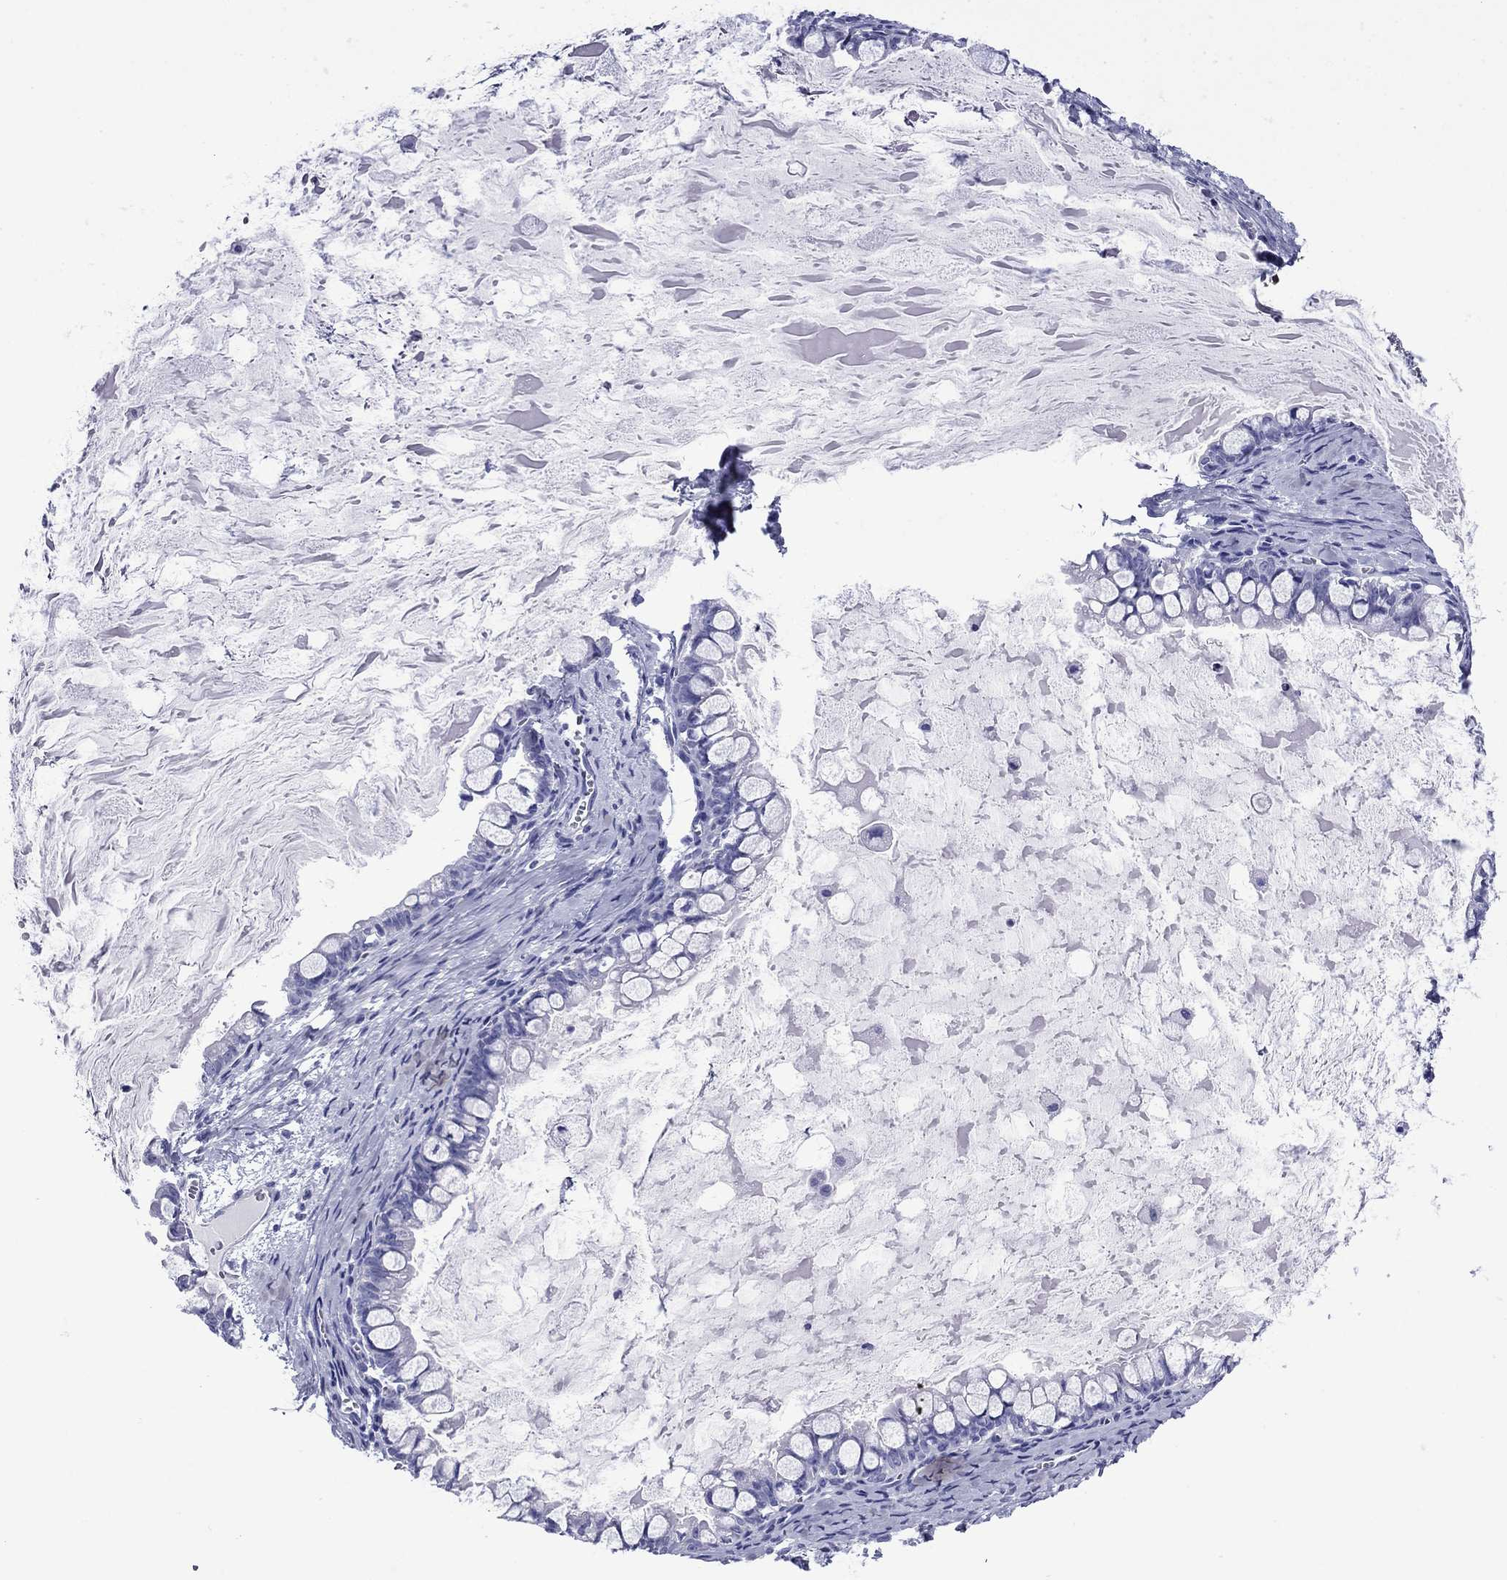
{"staining": {"intensity": "negative", "quantity": "none", "location": "none"}, "tissue": "ovarian cancer", "cell_type": "Tumor cells", "image_type": "cancer", "snomed": [{"axis": "morphology", "description": "Cystadenocarcinoma, mucinous, NOS"}, {"axis": "topography", "description": "Ovary"}], "caption": "A photomicrograph of ovarian cancer stained for a protein exhibits no brown staining in tumor cells. (Stains: DAB immunohistochemistry (IHC) with hematoxylin counter stain, Microscopy: brightfield microscopy at high magnification).", "gene": "ROM1", "patient": {"sex": "female", "age": 63}}